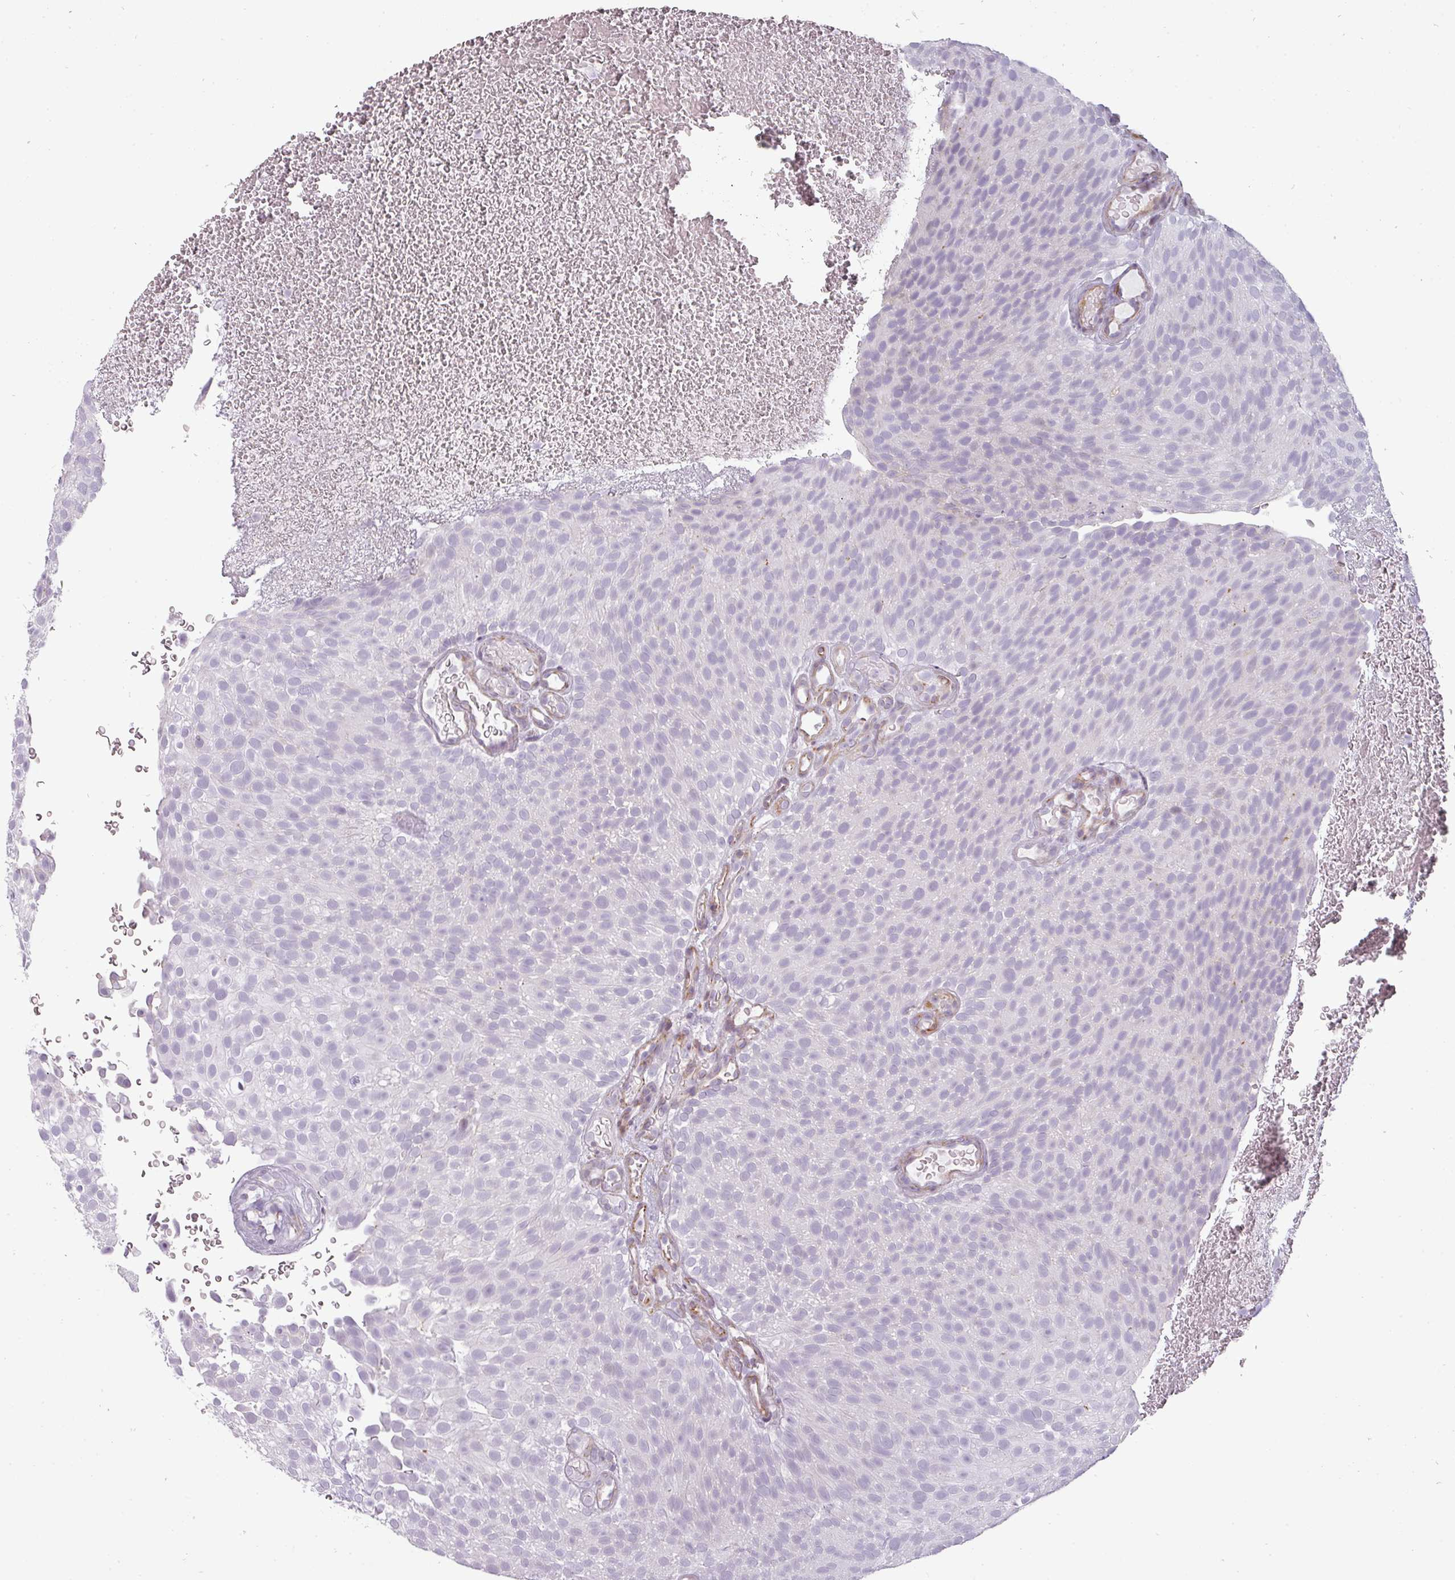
{"staining": {"intensity": "negative", "quantity": "none", "location": "none"}, "tissue": "urothelial cancer", "cell_type": "Tumor cells", "image_type": "cancer", "snomed": [{"axis": "morphology", "description": "Urothelial carcinoma, Low grade"}, {"axis": "topography", "description": "Urinary bladder"}], "caption": "The image shows no significant positivity in tumor cells of urothelial carcinoma (low-grade). Brightfield microscopy of immunohistochemistry (IHC) stained with DAB (3,3'-diaminobenzidine) (brown) and hematoxylin (blue), captured at high magnification.", "gene": "CHRDL1", "patient": {"sex": "male", "age": 78}}